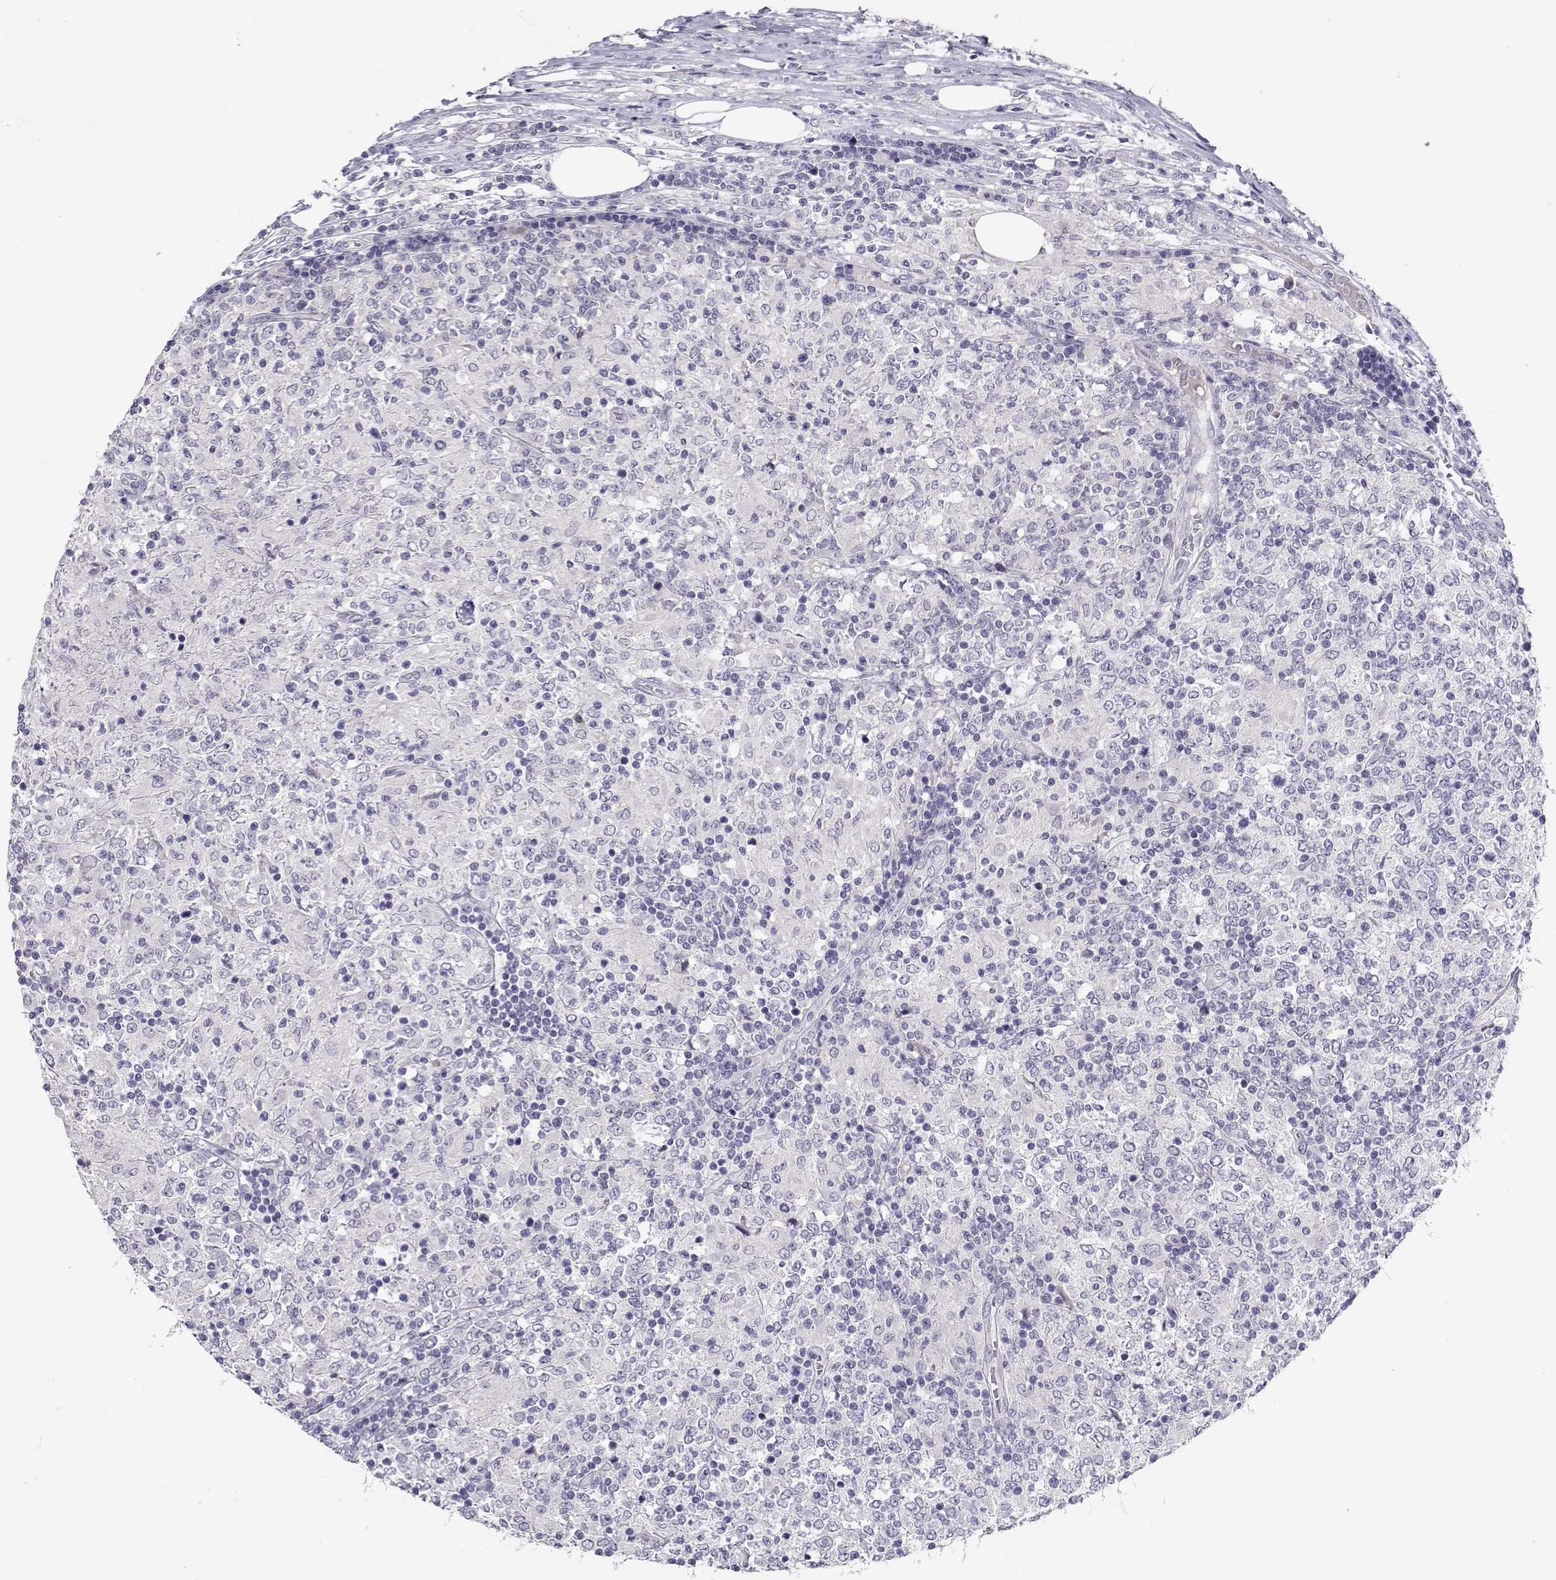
{"staining": {"intensity": "negative", "quantity": "none", "location": "none"}, "tissue": "lymphoma", "cell_type": "Tumor cells", "image_type": "cancer", "snomed": [{"axis": "morphology", "description": "Malignant lymphoma, non-Hodgkin's type, High grade"}, {"axis": "topography", "description": "Lymph node"}], "caption": "There is no significant staining in tumor cells of lymphoma.", "gene": "RHOXF2", "patient": {"sex": "female", "age": 84}}